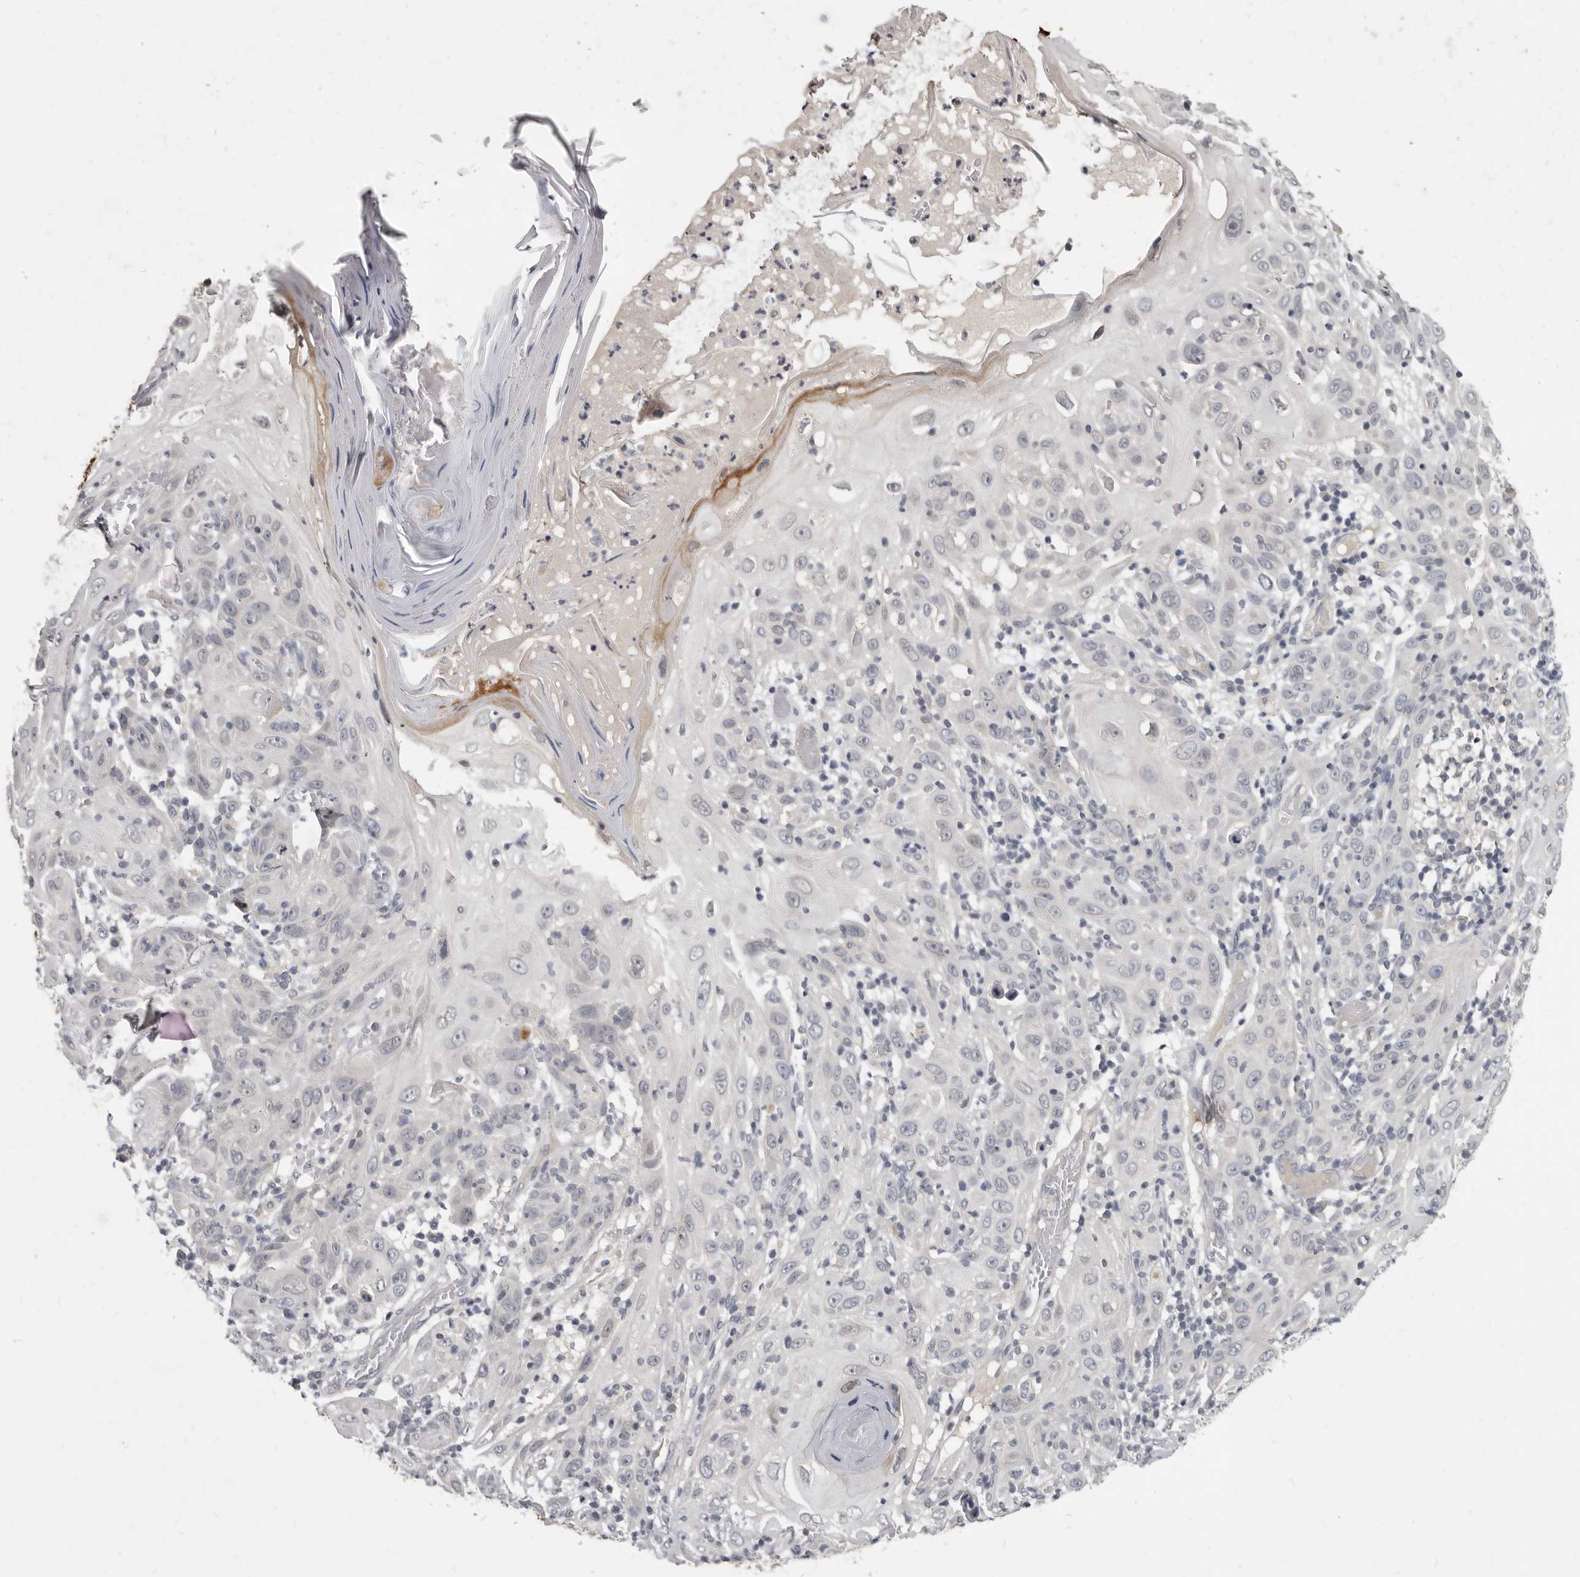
{"staining": {"intensity": "negative", "quantity": "none", "location": "none"}, "tissue": "skin cancer", "cell_type": "Tumor cells", "image_type": "cancer", "snomed": [{"axis": "morphology", "description": "Squamous cell carcinoma, NOS"}, {"axis": "topography", "description": "Skin"}], "caption": "Tumor cells are negative for protein expression in human squamous cell carcinoma (skin).", "gene": "SULT1E1", "patient": {"sex": "female", "age": 88}}